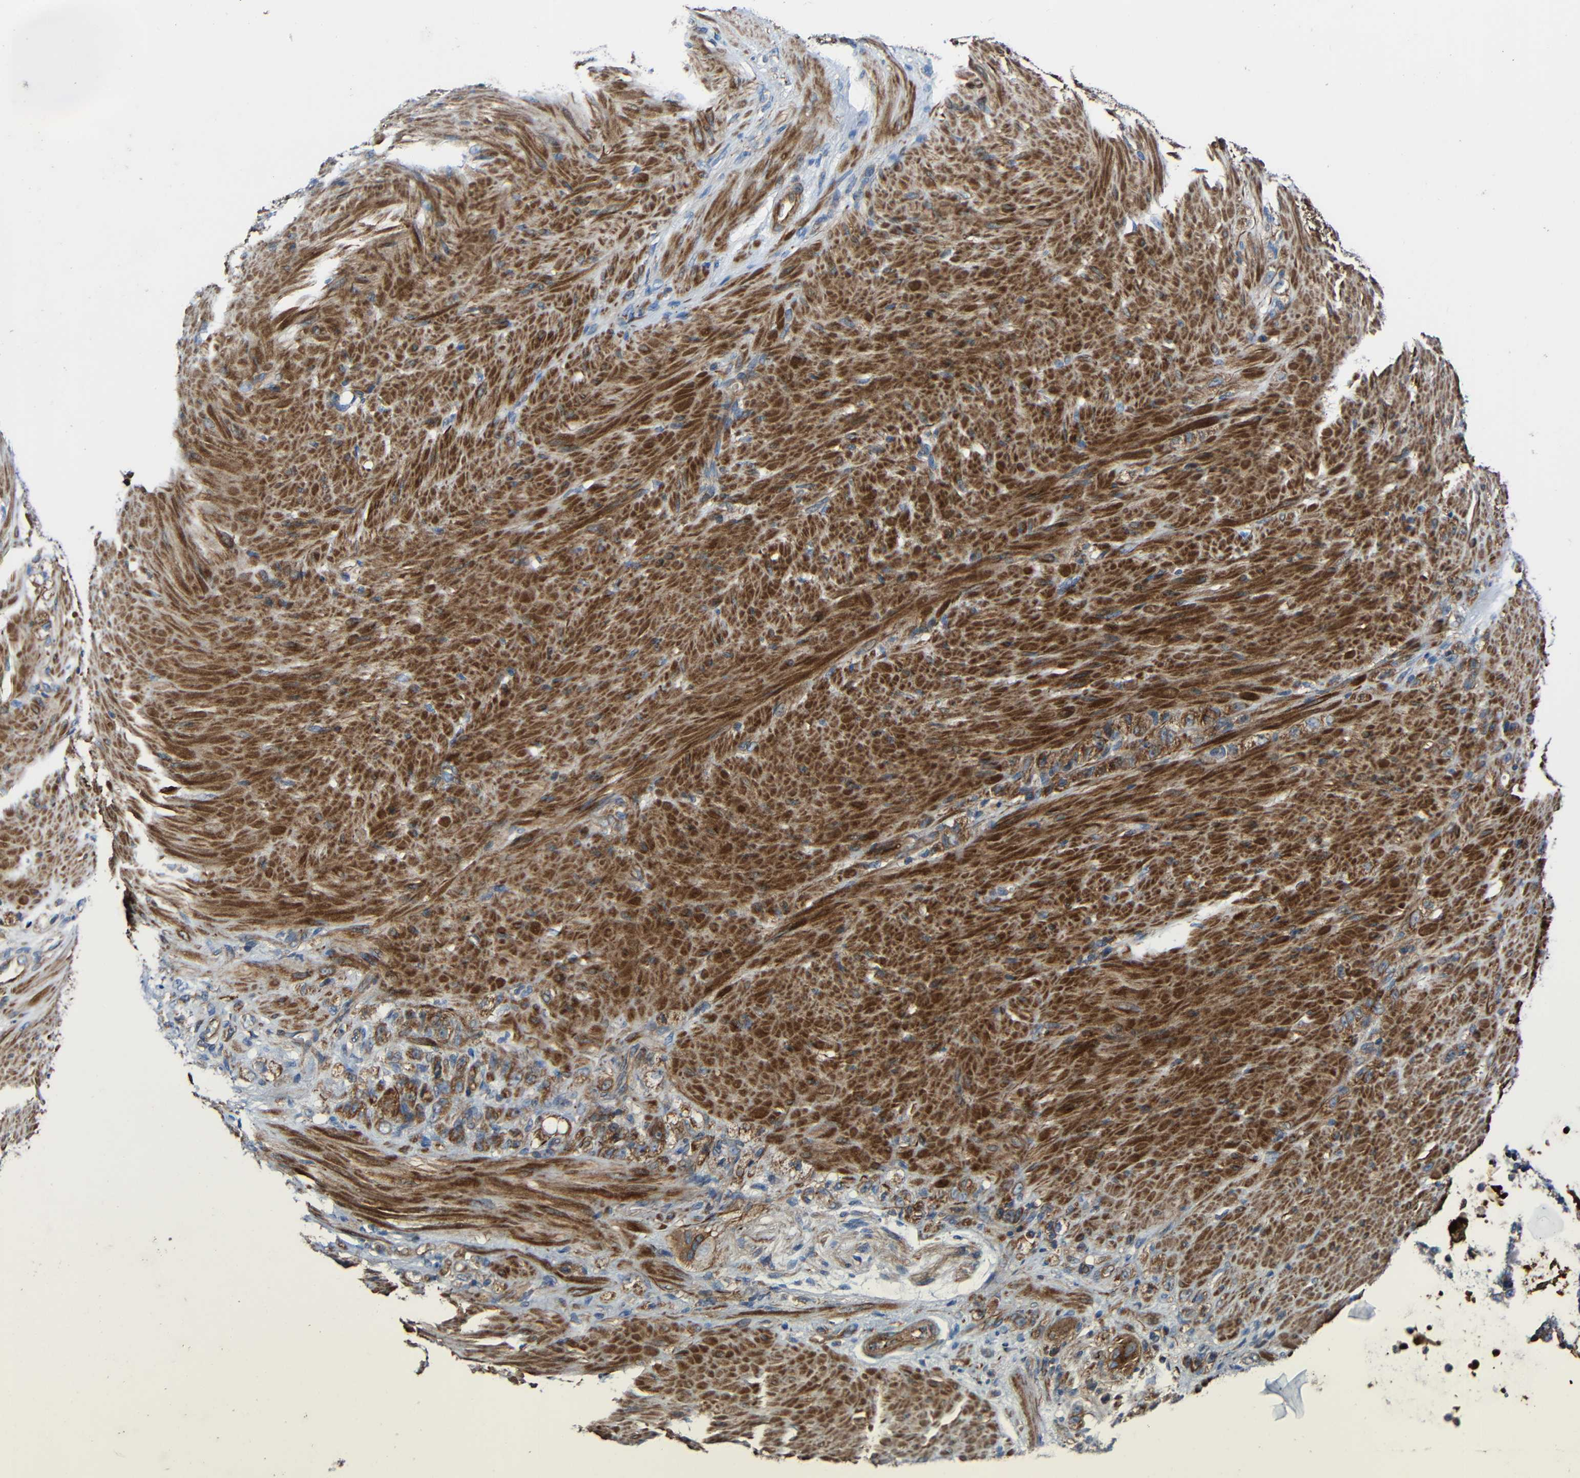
{"staining": {"intensity": "moderate", "quantity": ">75%", "location": "cytoplasmic/membranous"}, "tissue": "stomach cancer", "cell_type": "Tumor cells", "image_type": "cancer", "snomed": [{"axis": "morphology", "description": "Adenocarcinoma, NOS"}, {"axis": "topography", "description": "Stomach"}], "caption": "Stomach cancer (adenocarcinoma) was stained to show a protein in brown. There is medium levels of moderate cytoplasmic/membranous positivity in about >75% of tumor cells. (Stains: DAB (3,3'-diaminobenzidine) in brown, nuclei in blue, Microscopy: brightfield microscopy at high magnification).", "gene": "RHOT2", "patient": {"sex": "male", "age": 82}}